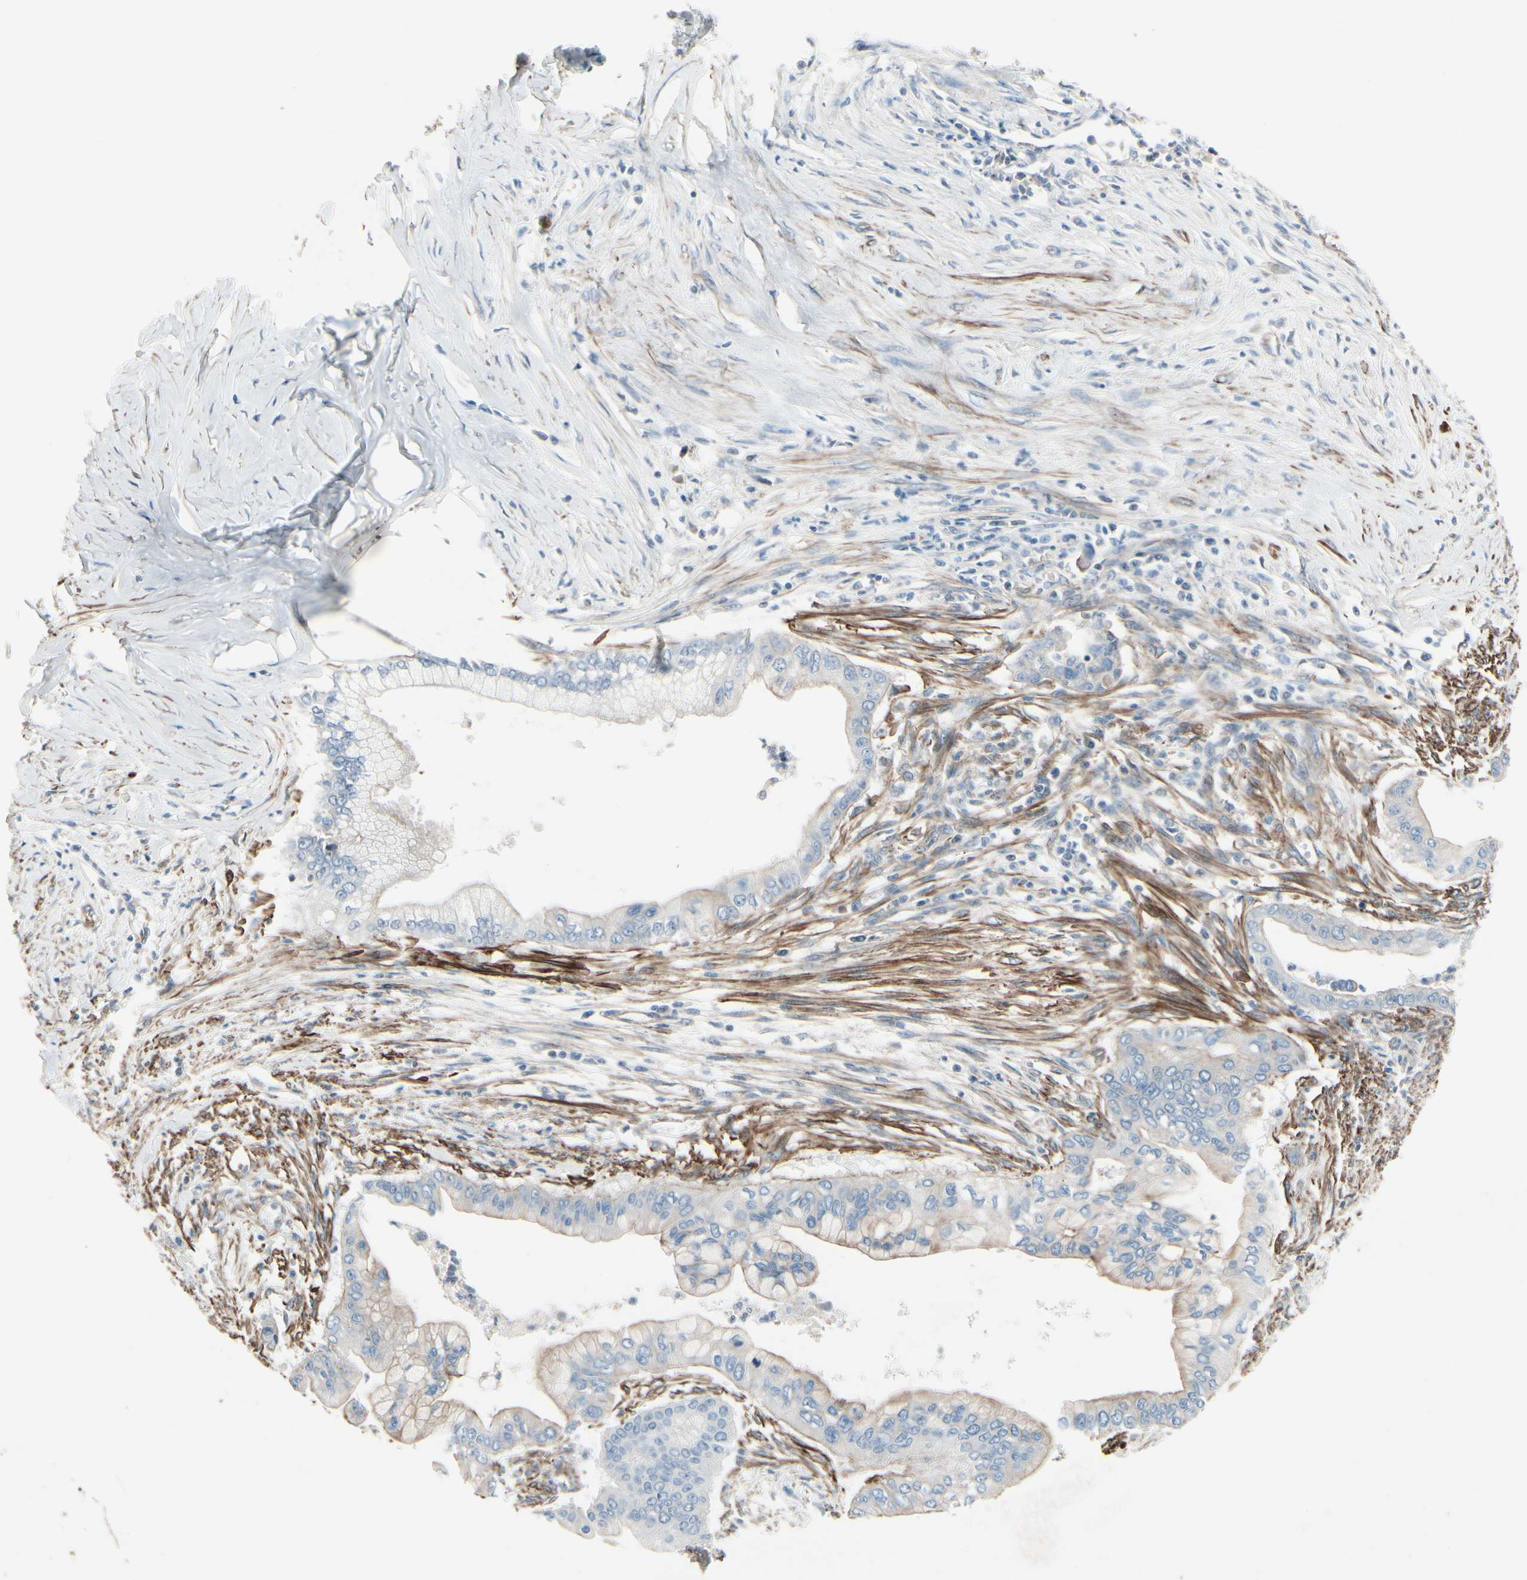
{"staining": {"intensity": "weak", "quantity": "<25%", "location": "cytoplasmic/membranous"}, "tissue": "pancreatic cancer", "cell_type": "Tumor cells", "image_type": "cancer", "snomed": [{"axis": "morphology", "description": "Adenocarcinoma, NOS"}, {"axis": "topography", "description": "Pancreas"}], "caption": "Adenocarcinoma (pancreatic) was stained to show a protein in brown. There is no significant staining in tumor cells. The staining is performed using DAB brown chromogen with nuclei counter-stained in using hematoxylin.", "gene": "TPM1", "patient": {"sex": "male", "age": 59}}